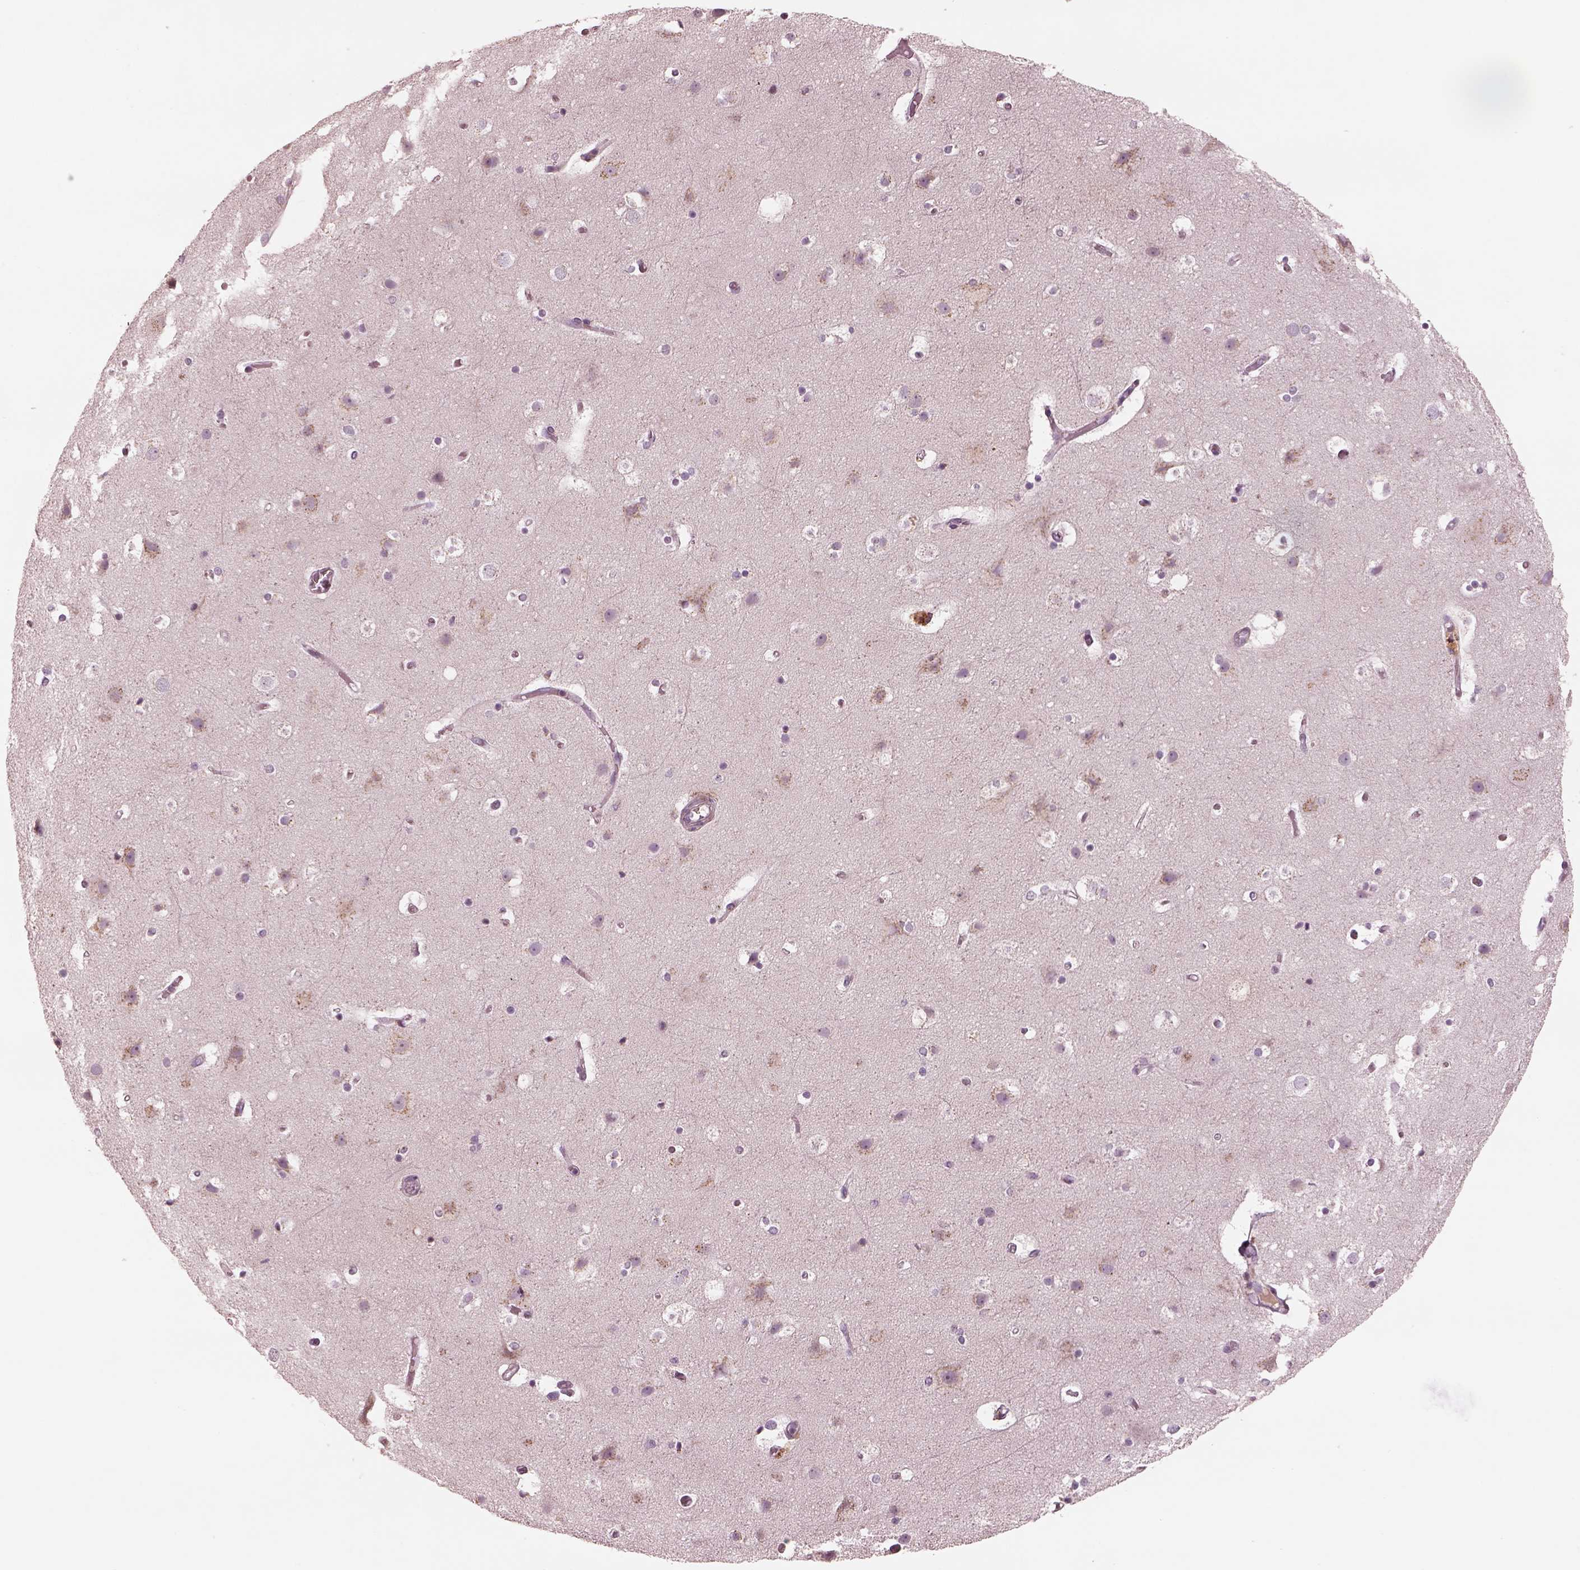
{"staining": {"intensity": "negative", "quantity": "none", "location": "none"}, "tissue": "cerebral cortex", "cell_type": "Endothelial cells", "image_type": "normal", "snomed": [{"axis": "morphology", "description": "Normal tissue, NOS"}, {"axis": "topography", "description": "Cerebral cortex"}], "caption": "An immunohistochemistry histopathology image of normal cerebral cortex is shown. There is no staining in endothelial cells of cerebral cortex.", "gene": "SDCBP2", "patient": {"sex": "female", "age": 52}}